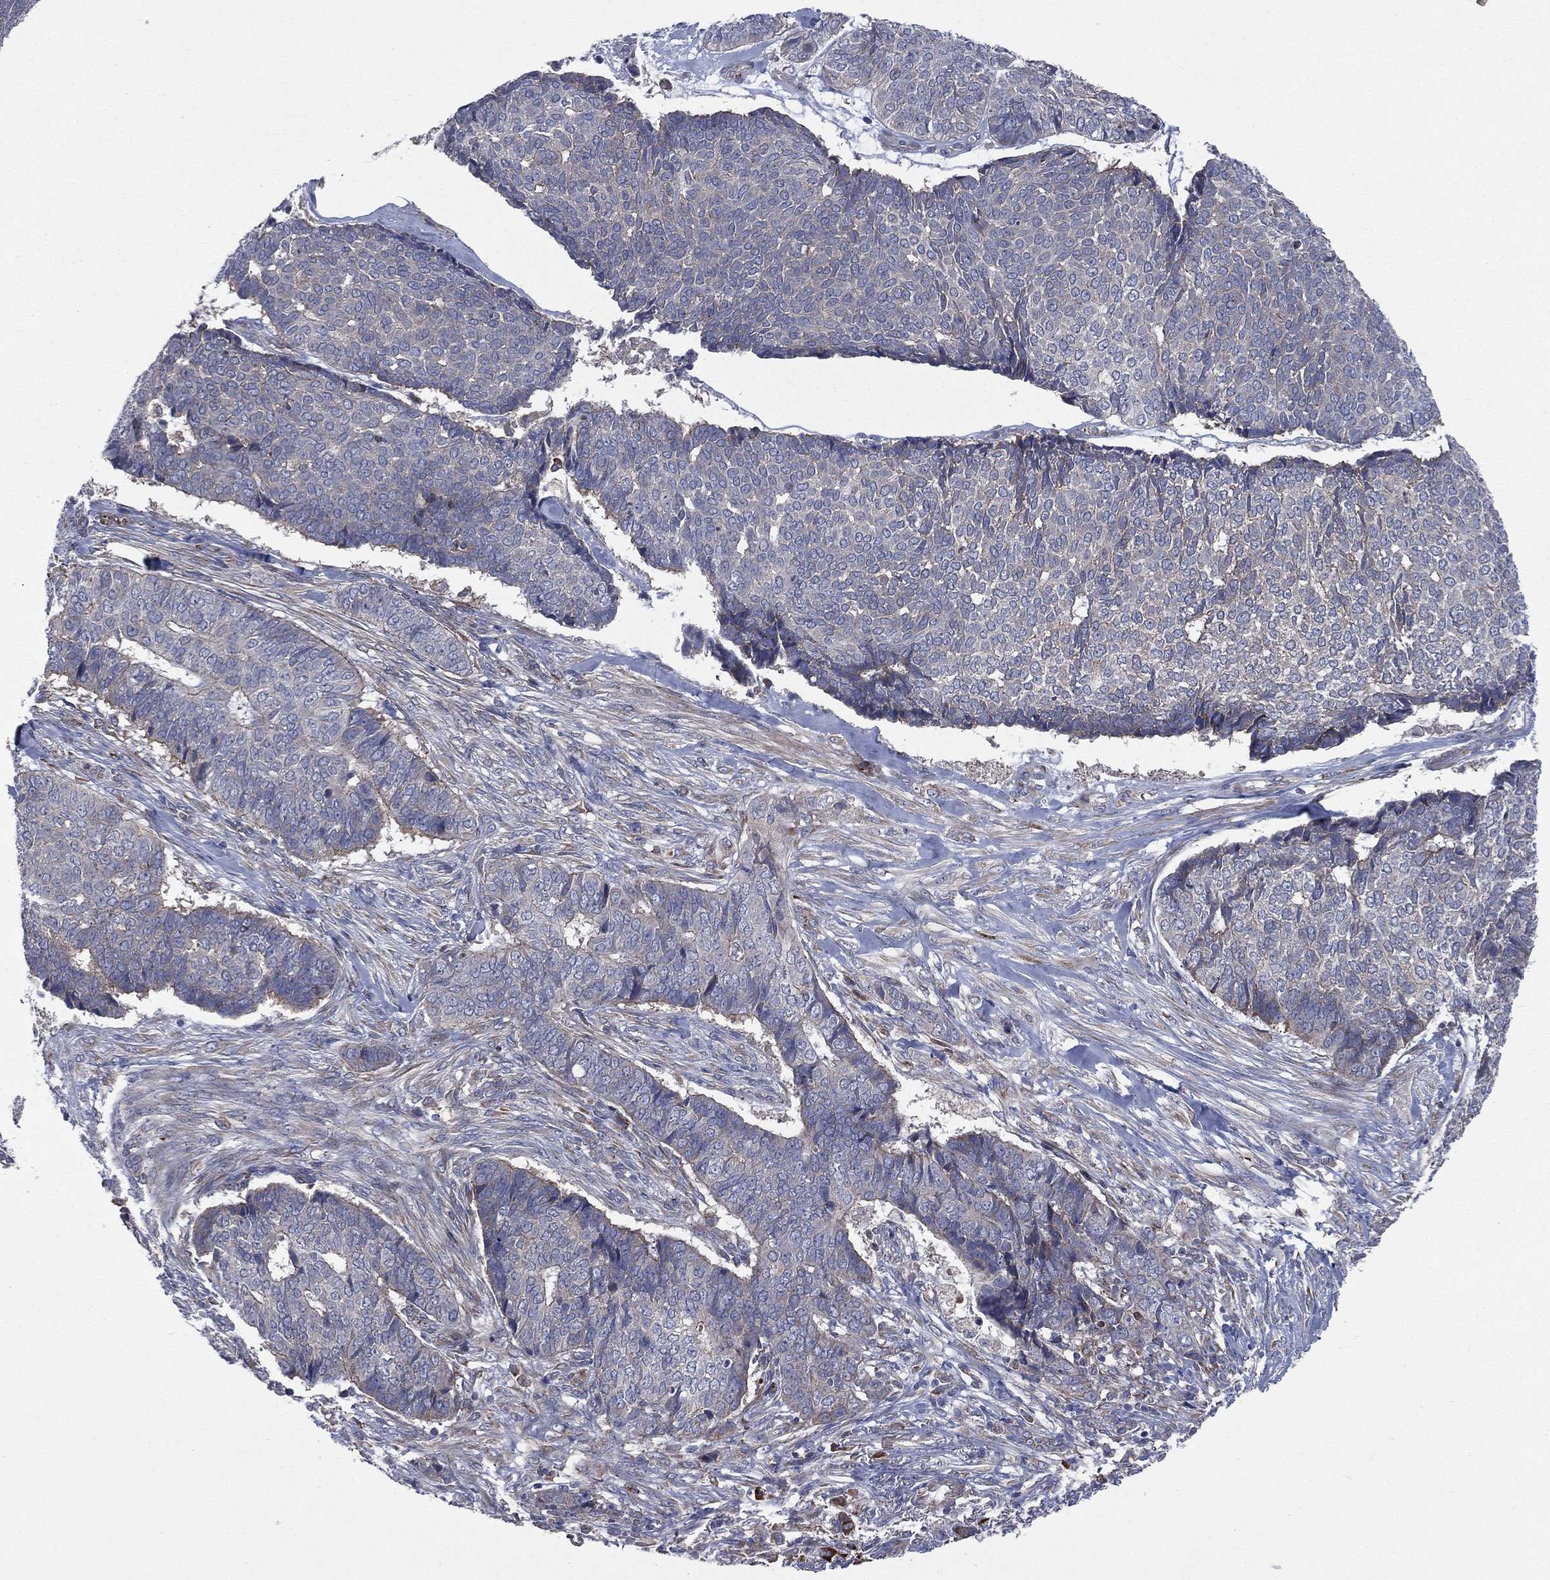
{"staining": {"intensity": "negative", "quantity": "none", "location": "none"}, "tissue": "skin cancer", "cell_type": "Tumor cells", "image_type": "cancer", "snomed": [{"axis": "morphology", "description": "Basal cell carcinoma"}, {"axis": "topography", "description": "Skin"}], "caption": "Tumor cells show no significant protein positivity in skin cancer.", "gene": "CCDC159", "patient": {"sex": "male", "age": 86}}